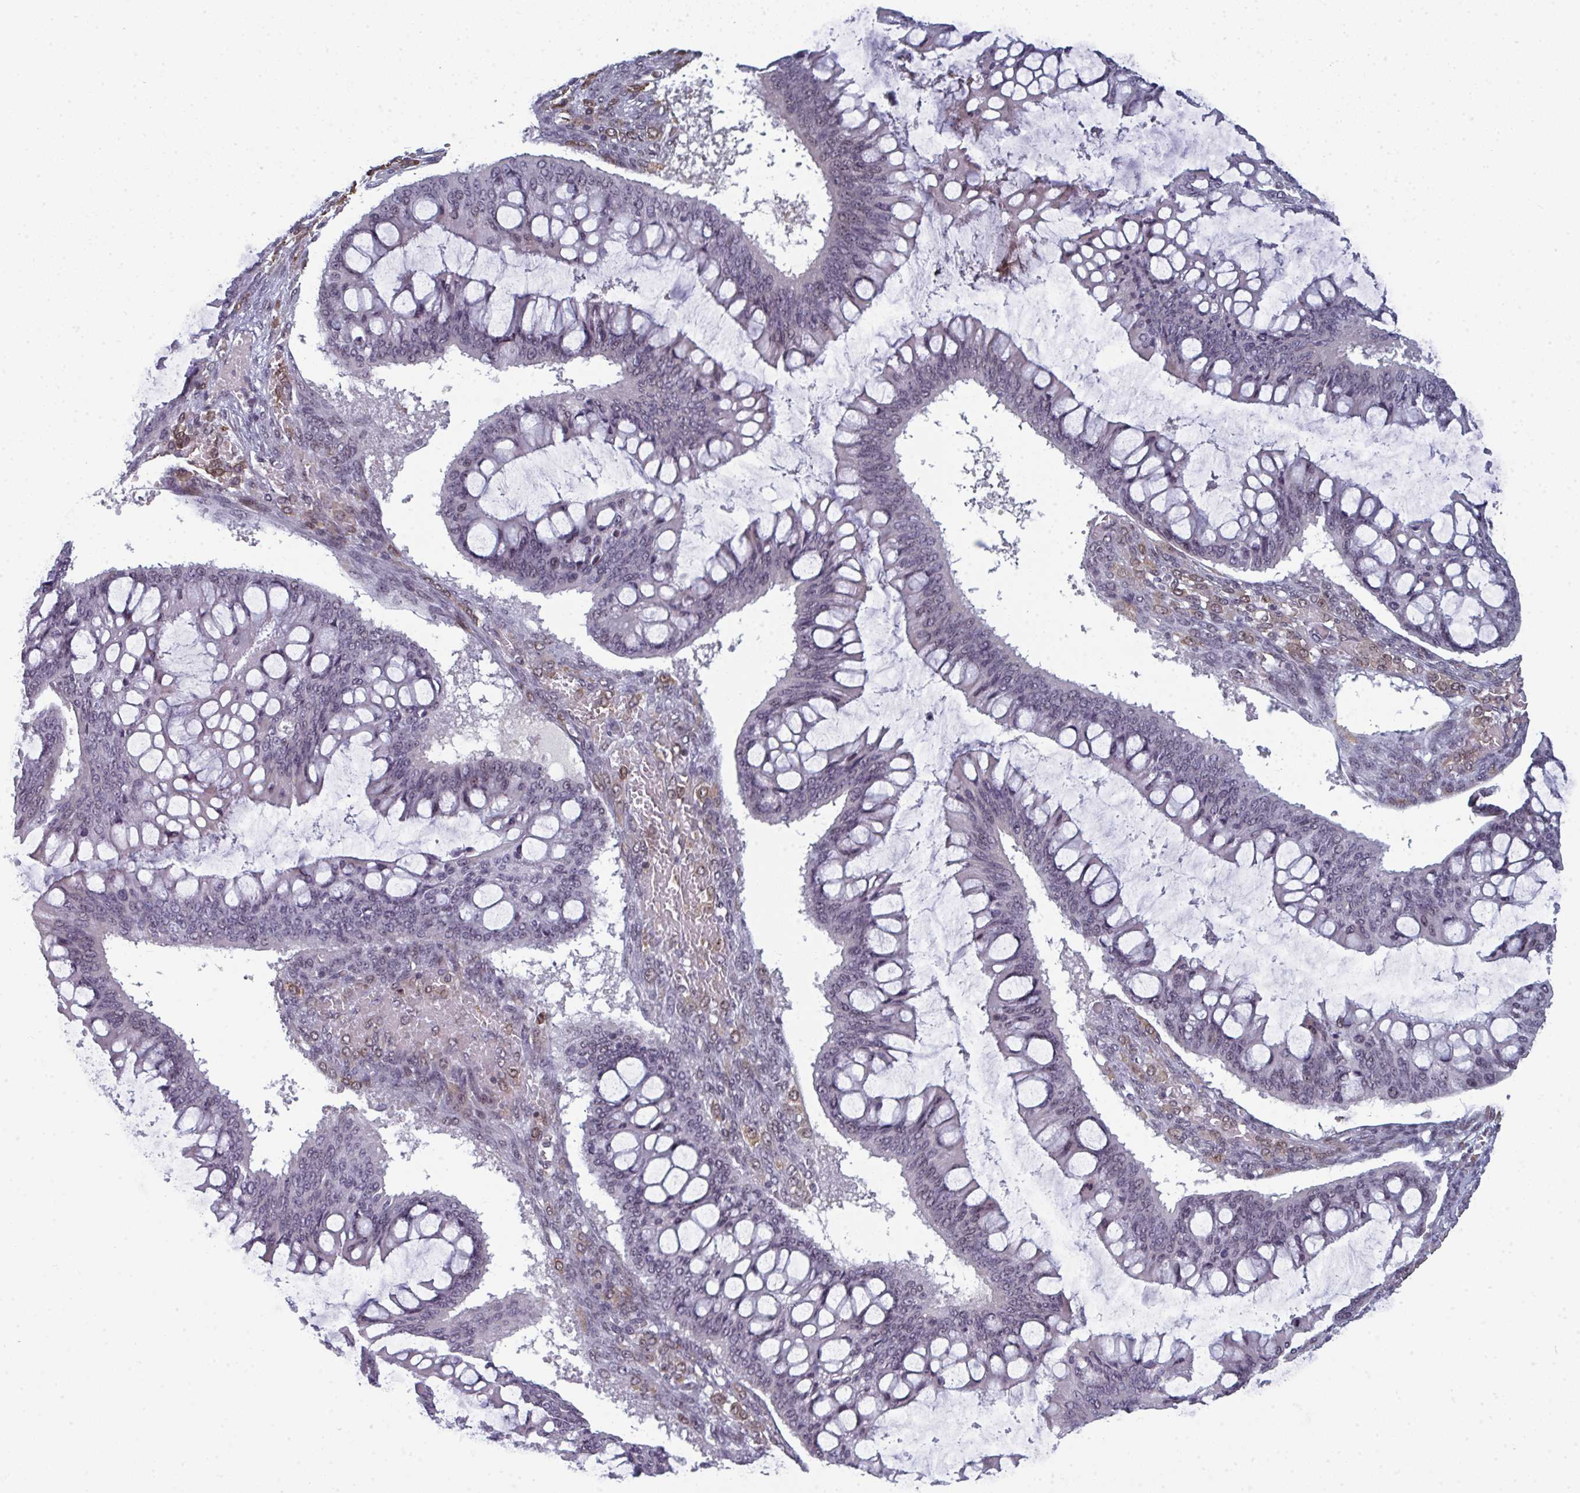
{"staining": {"intensity": "negative", "quantity": "none", "location": "none"}, "tissue": "ovarian cancer", "cell_type": "Tumor cells", "image_type": "cancer", "snomed": [{"axis": "morphology", "description": "Cystadenocarcinoma, mucinous, NOS"}, {"axis": "topography", "description": "Ovary"}], "caption": "This is a micrograph of immunohistochemistry (IHC) staining of mucinous cystadenocarcinoma (ovarian), which shows no expression in tumor cells.", "gene": "ATF1", "patient": {"sex": "female", "age": 73}}